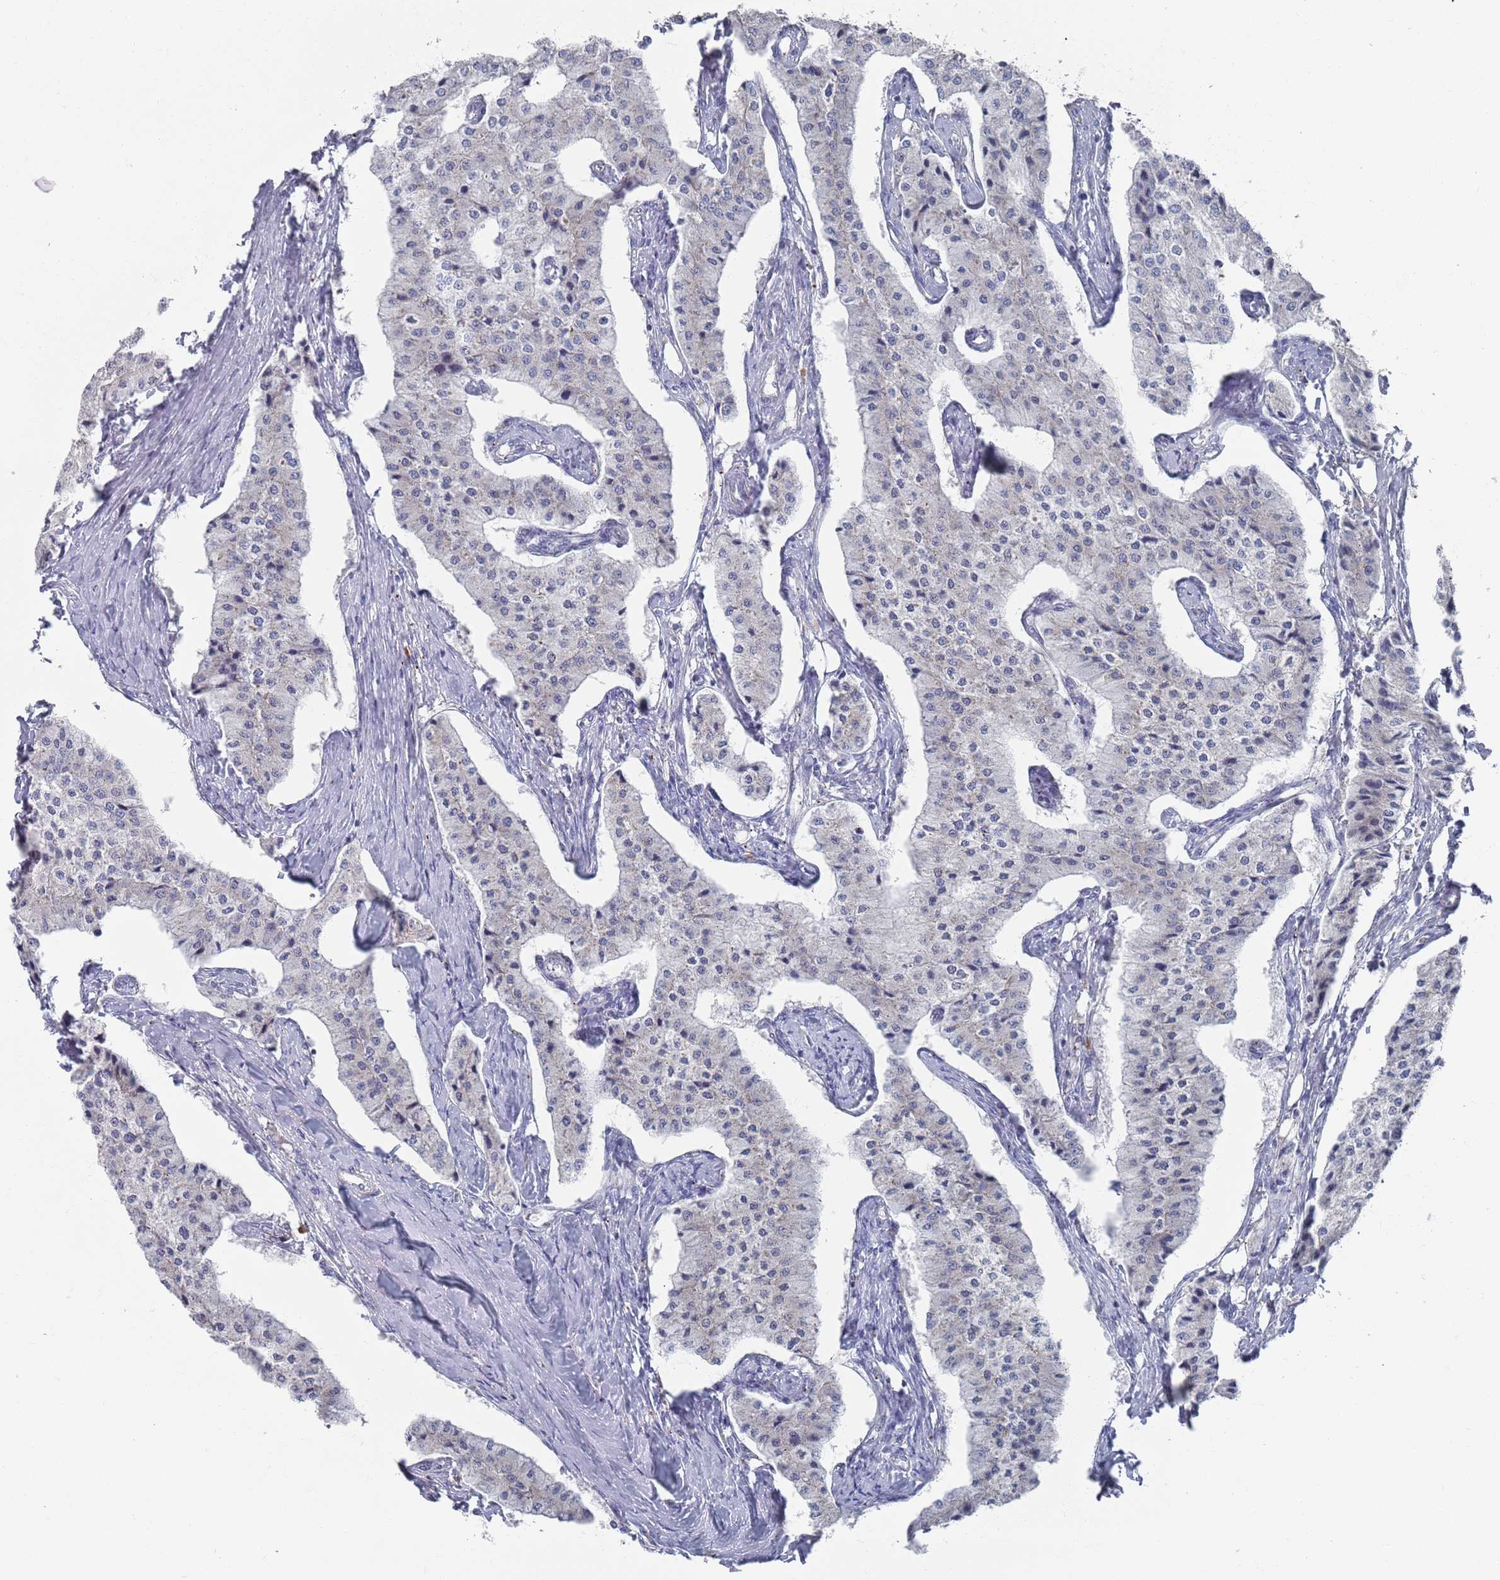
{"staining": {"intensity": "negative", "quantity": "none", "location": "none"}, "tissue": "carcinoid", "cell_type": "Tumor cells", "image_type": "cancer", "snomed": [{"axis": "morphology", "description": "Carcinoid, malignant, NOS"}, {"axis": "topography", "description": "Colon"}], "caption": "Immunohistochemical staining of carcinoid (malignant) displays no significant staining in tumor cells.", "gene": "MAT1A", "patient": {"sex": "female", "age": 52}}